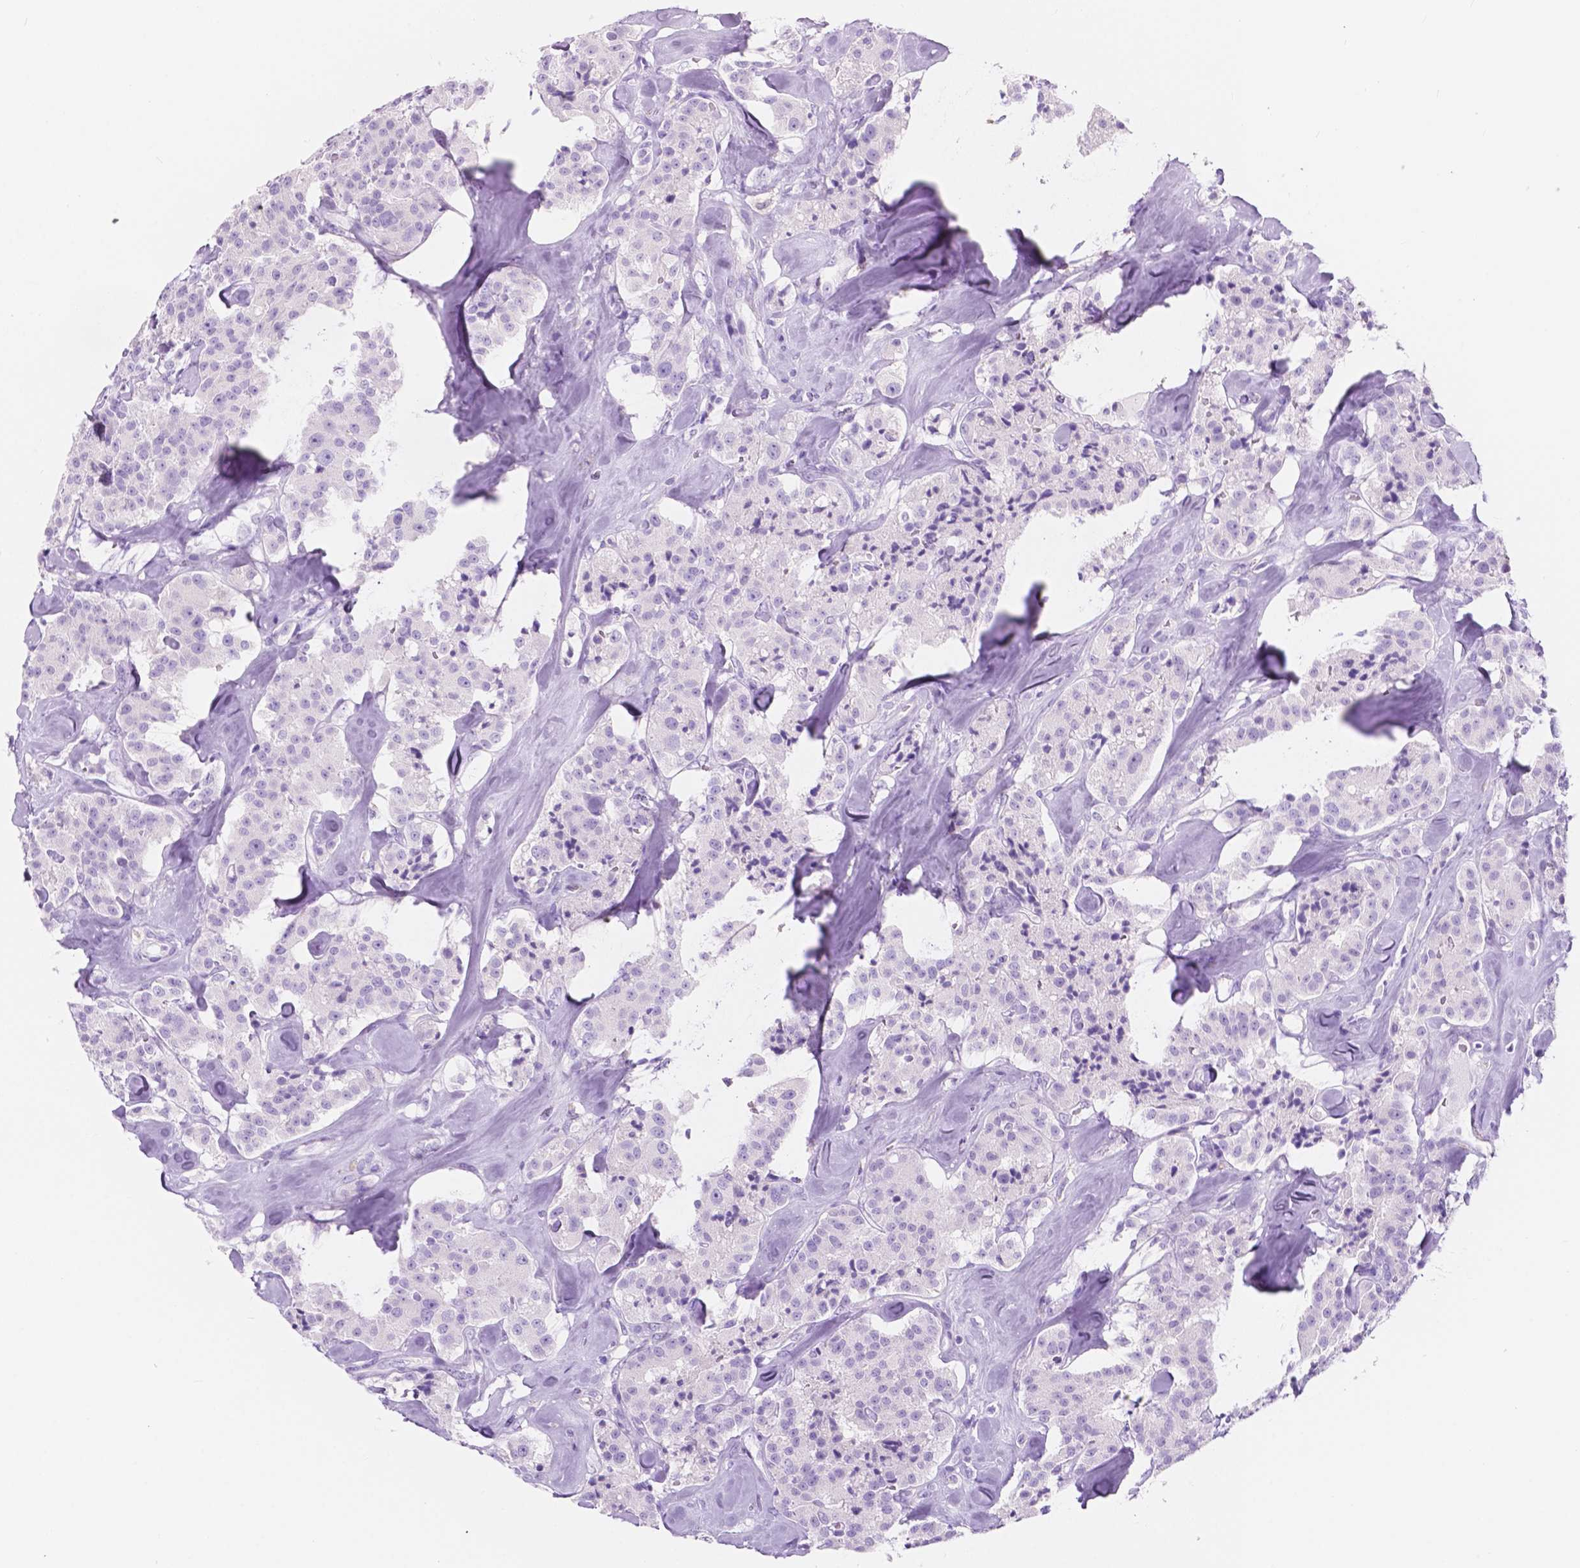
{"staining": {"intensity": "negative", "quantity": "none", "location": "none"}, "tissue": "carcinoid", "cell_type": "Tumor cells", "image_type": "cancer", "snomed": [{"axis": "morphology", "description": "Carcinoid, malignant, NOS"}, {"axis": "topography", "description": "Pancreas"}], "caption": "A micrograph of human malignant carcinoid is negative for staining in tumor cells. The staining was performed using DAB (3,3'-diaminobenzidine) to visualize the protein expression in brown, while the nuclei were stained in blue with hematoxylin (Magnification: 20x).", "gene": "CUZD1", "patient": {"sex": "male", "age": 41}}